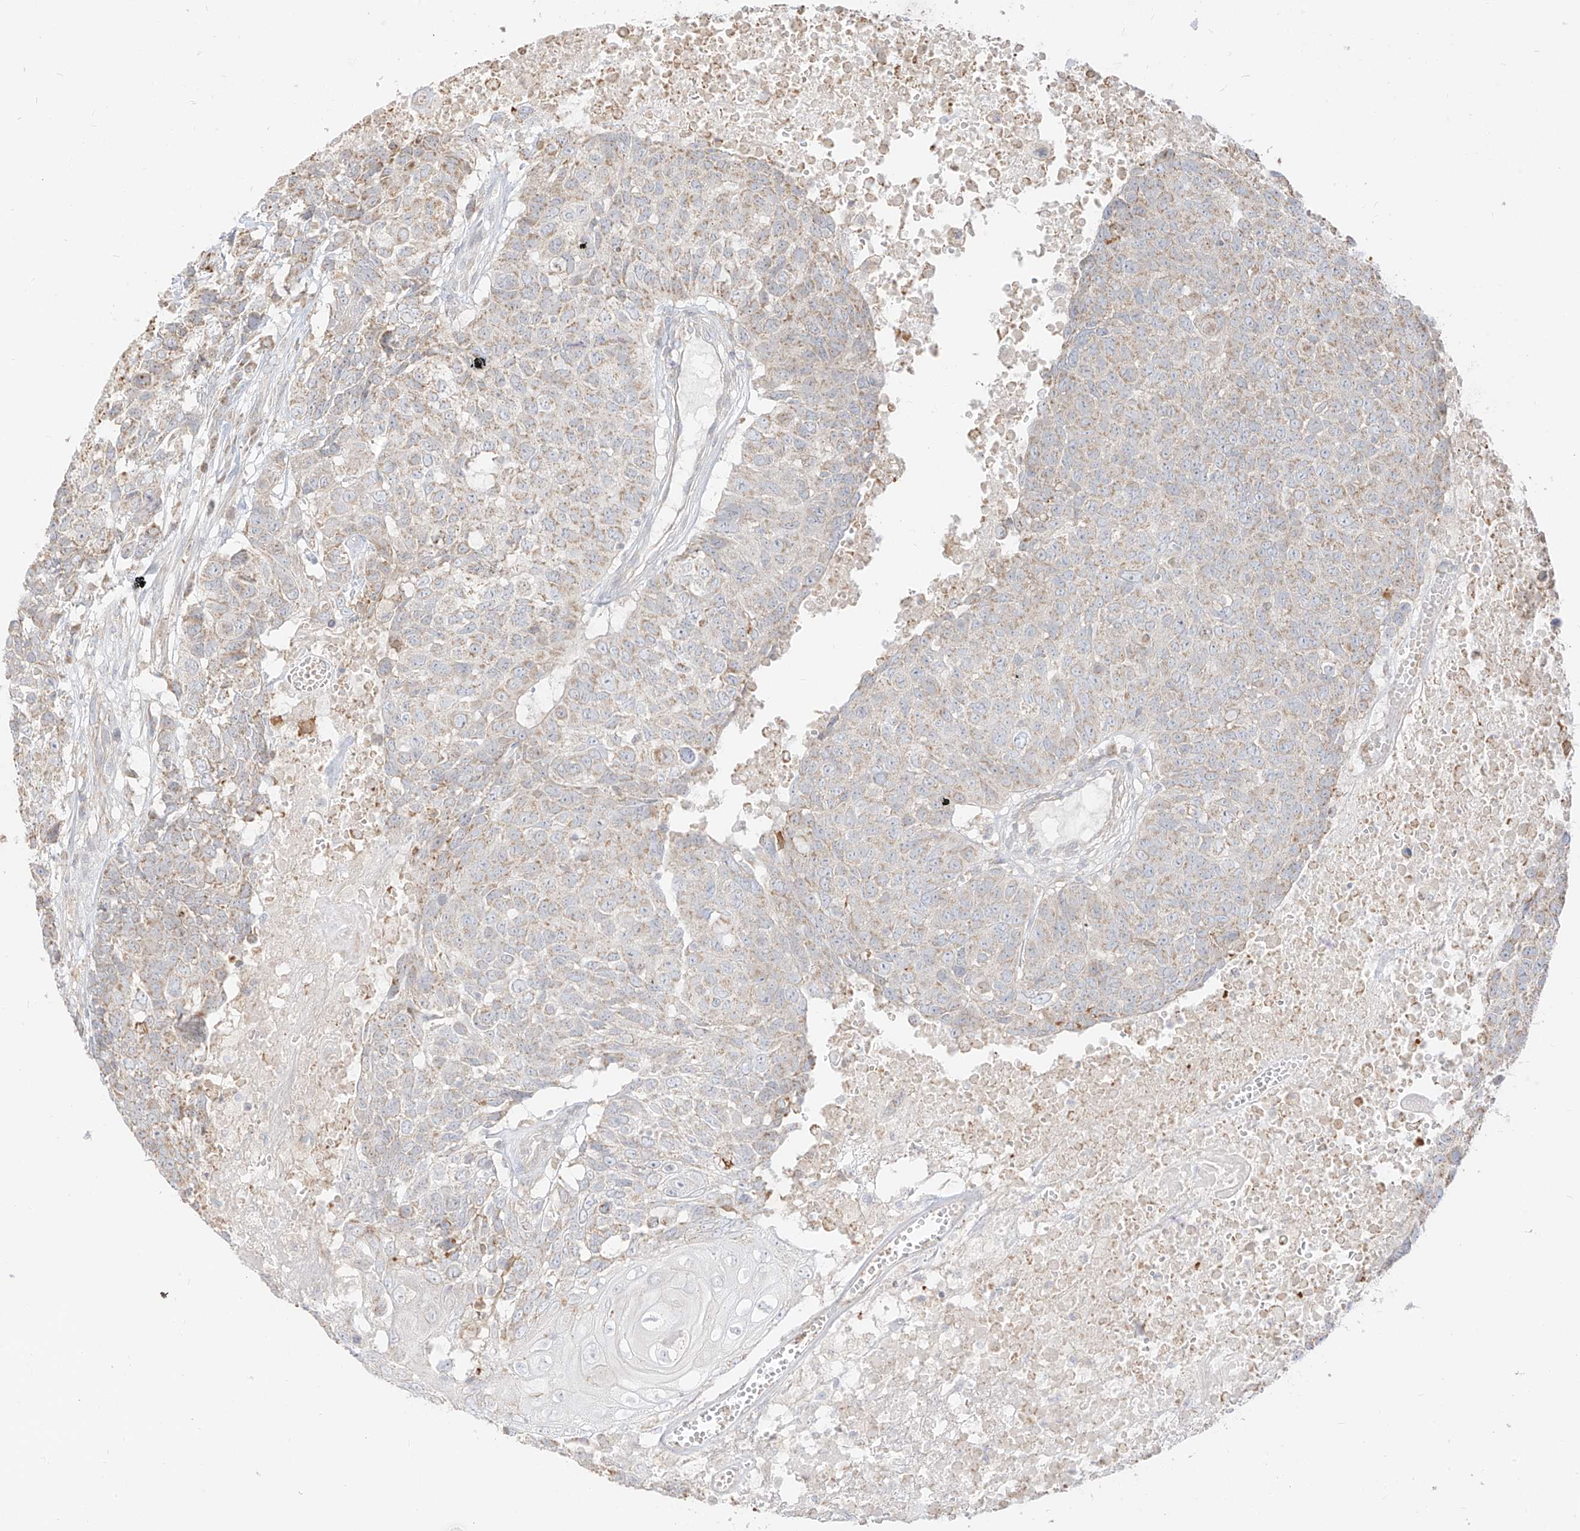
{"staining": {"intensity": "weak", "quantity": "25%-75%", "location": "cytoplasmic/membranous"}, "tissue": "head and neck cancer", "cell_type": "Tumor cells", "image_type": "cancer", "snomed": [{"axis": "morphology", "description": "Squamous cell carcinoma, NOS"}, {"axis": "topography", "description": "Head-Neck"}], "caption": "The immunohistochemical stain shows weak cytoplasmic/membranous expression in tumor cells of head and neck cancer tissue.", "gene": "ZIM3", "patient": {"sex": "male", "age": 66}}